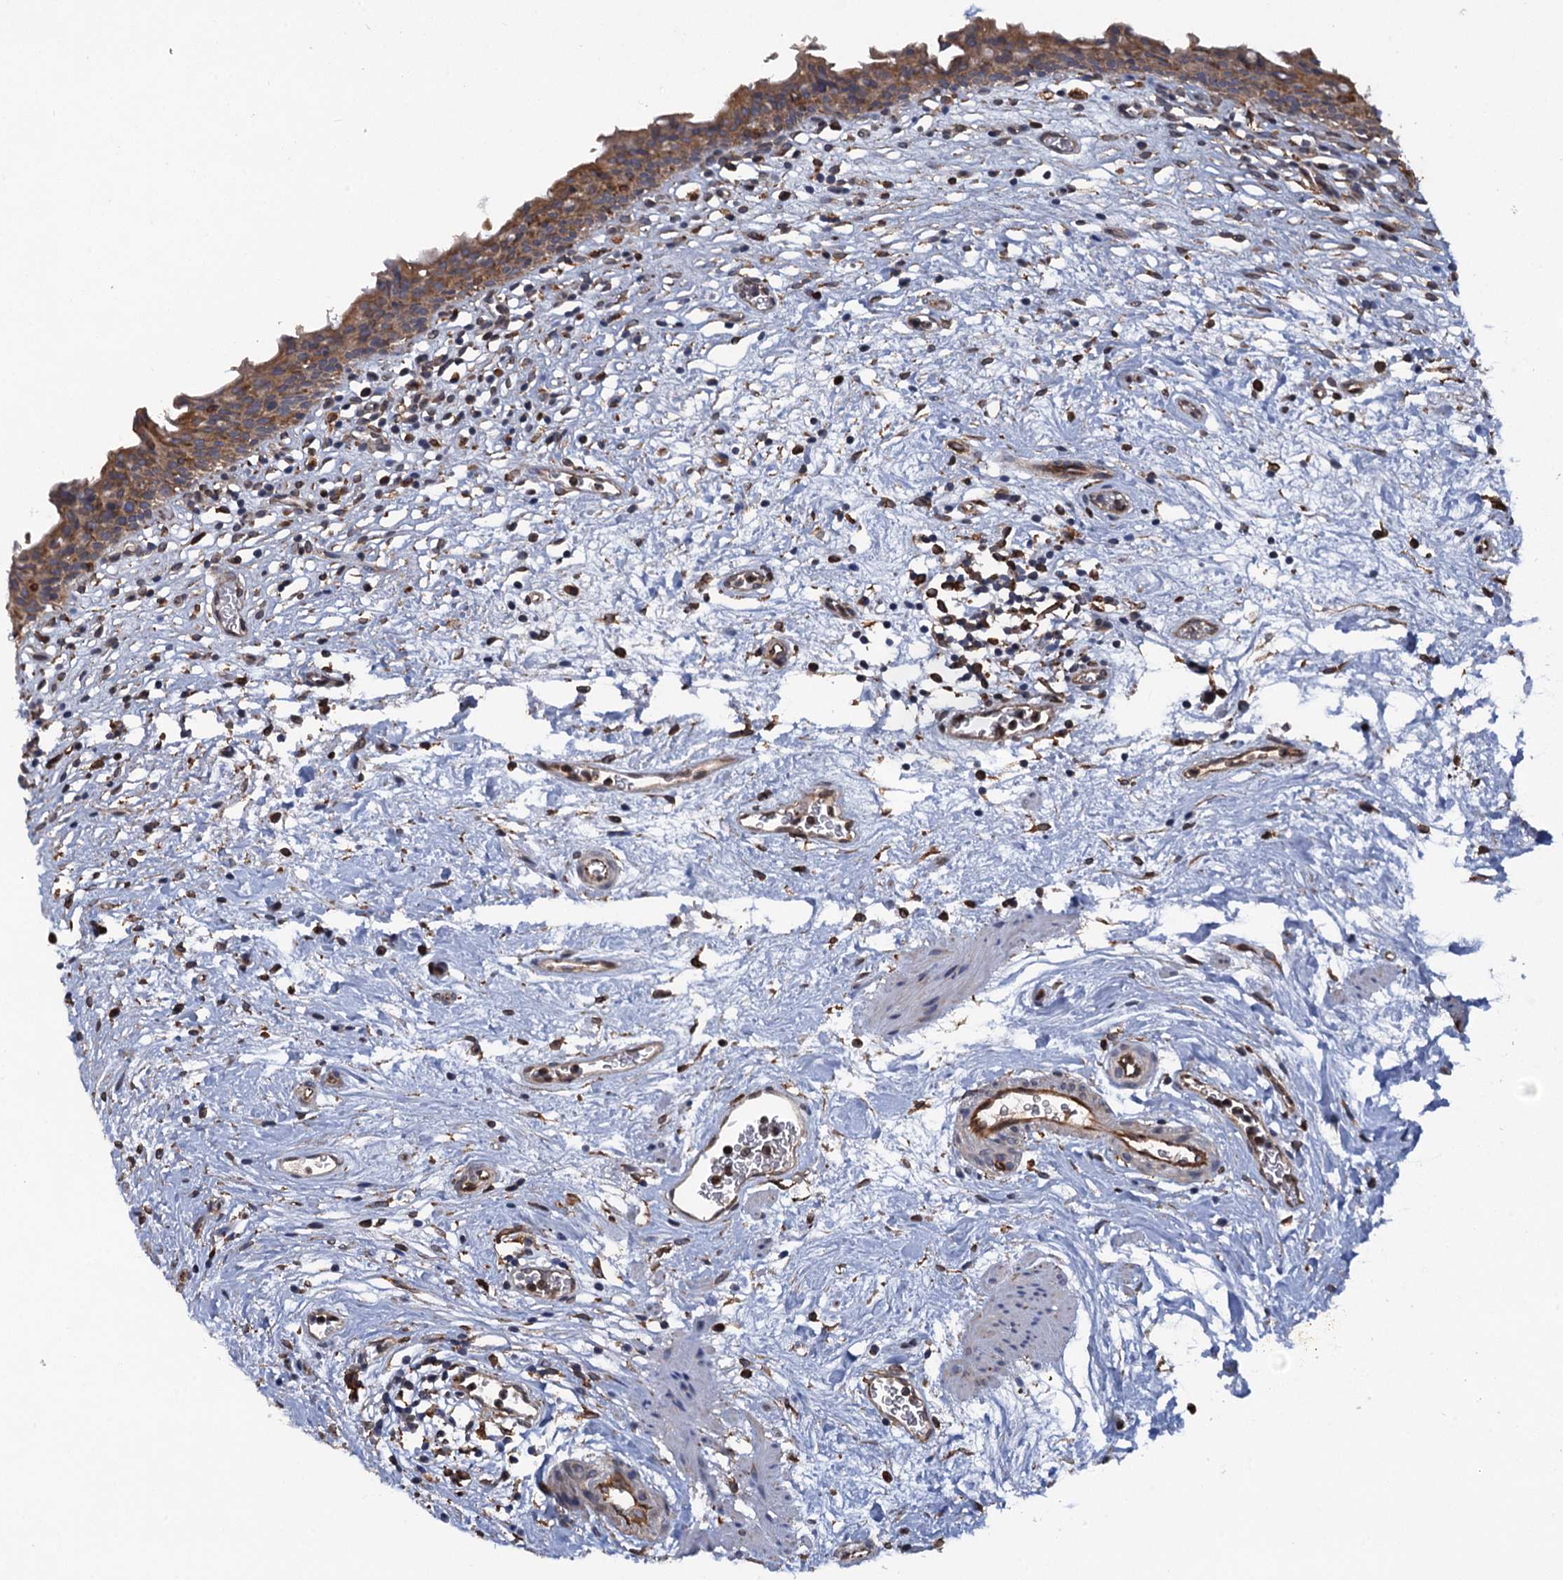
{"staining": {"intensity": "moderate", "quantity": "25%-75%", "location": "cytoplasmic/membranous"}, "tissue": "urinary bladder", "cell_type": "Urothelial cells", "image_type": "normal", "snomed": [{"axis": "morphology", "description": "Normal tissue, NOS"}, {"axis": "morphology", "description": "Inflammation, NOS"}, {"axis": "topography", "description": "Urinary bladder"}], "caption": "DAB immunohistochemical staining of unremarkable urinary bladder demonstrates moderate cytoplasmic/membranous protein expression in about 25%-75% of urothelial cells. (Stains: DAB (3,3'-diaminobenzidine) in brown, nuclei in blue, Microscopy: brightfield microscopy at high magnification).", "gene": "ARMC5", "patient": {"sex": "male", "age": 63}}